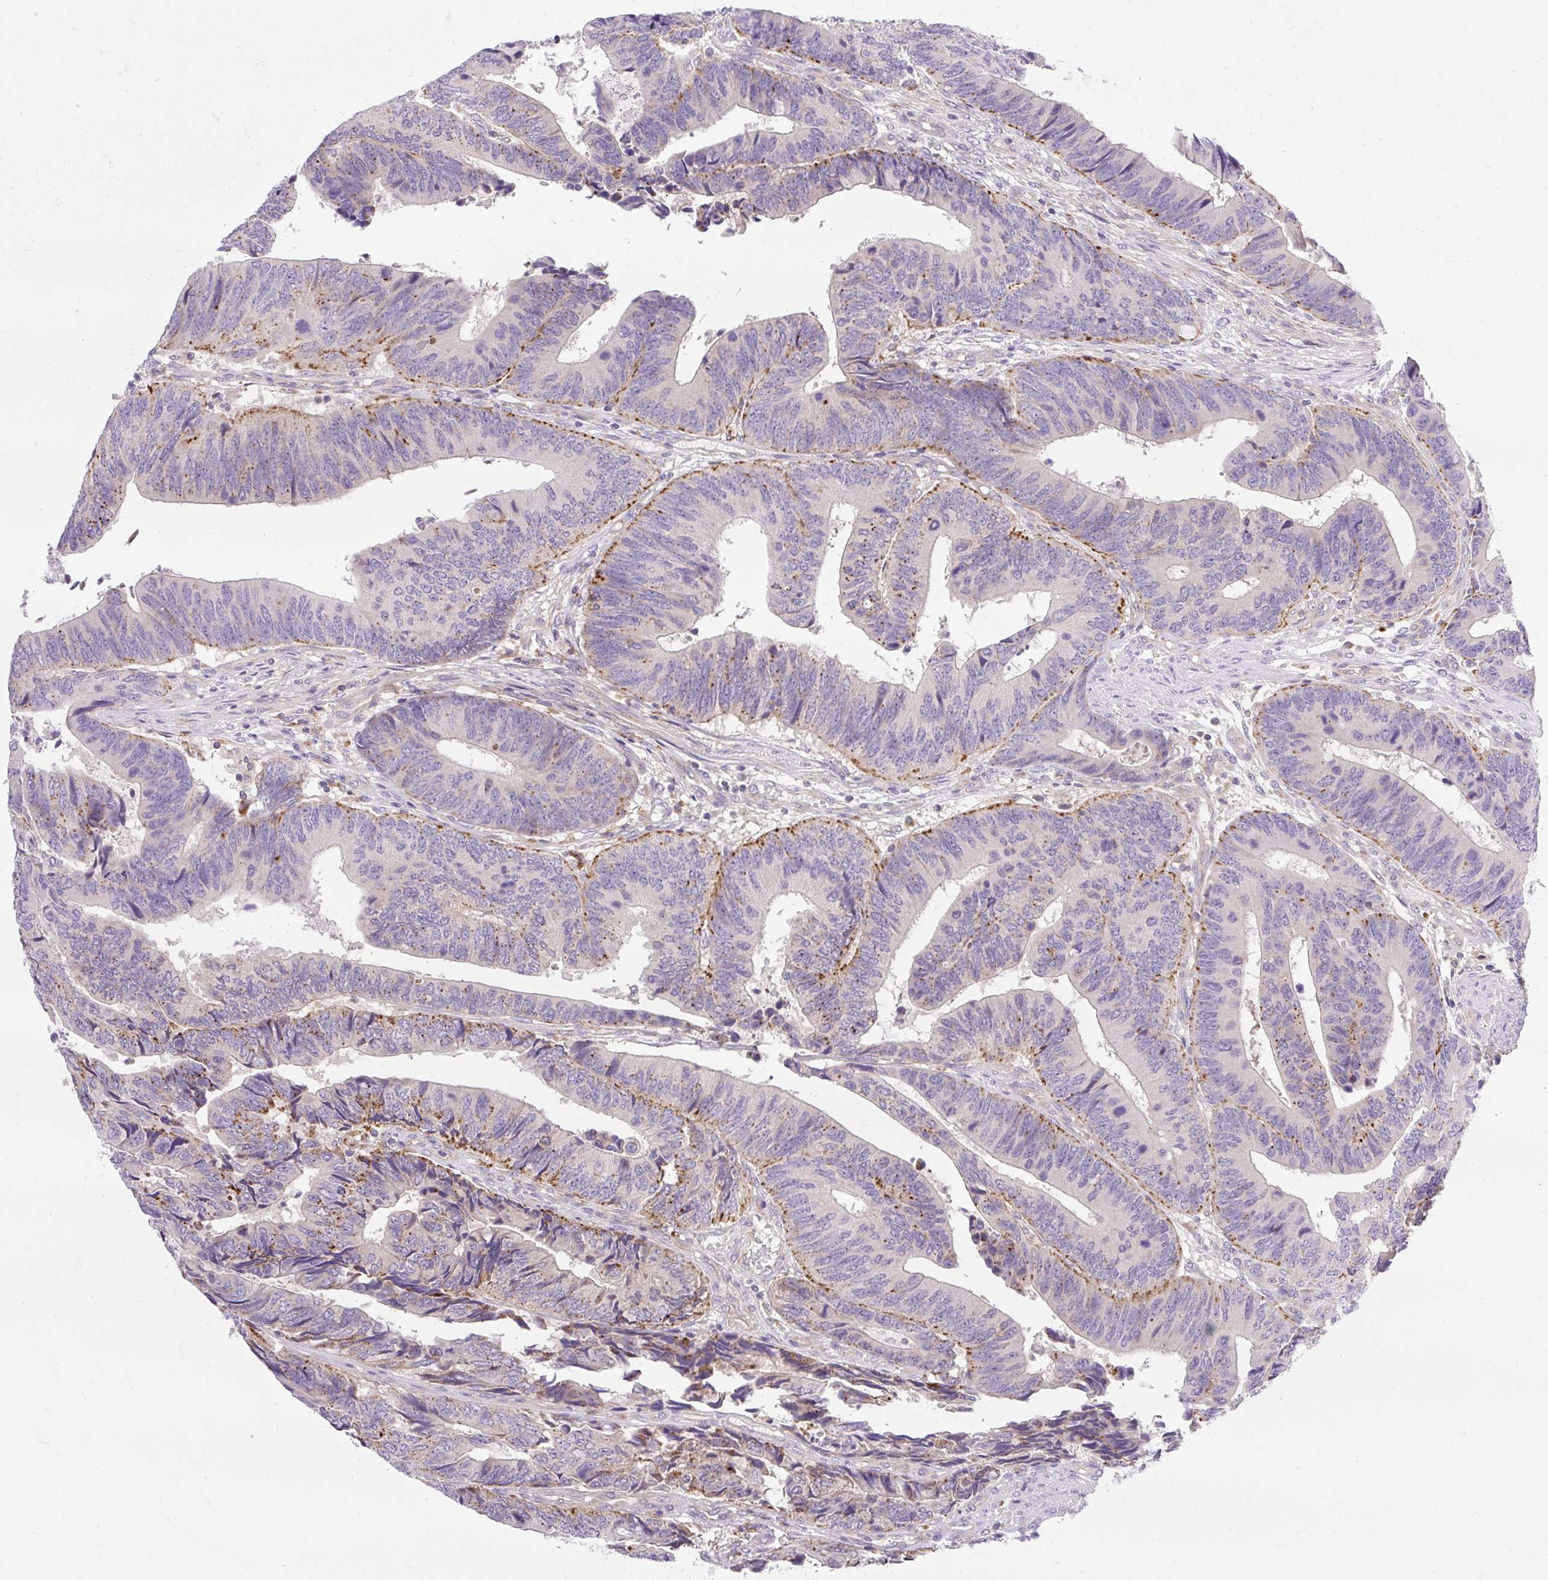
{"staining": {"intensity": "moderate", "quantity": "25%-75%", "location": "cytoplasmic/membranous"}, "tissue": "colorectal cancer", "cell_type": "Tumor cells", "image_type": "cancer", "snomed": [{"axis": "morphology", "description": "Adenocarcinoma, NOS"}, {"axis": "topography", "description": "Colon"}], "caption": "Protein analysis of colorectal adenocarcinoma tissue reveals moderate cytoplasmic/membranous staining in approximately 25%-75% of tumor cells. (DAB (3,3'-diaminobenzidine) = brown stain, brightfield microscopy at high magnification).", "gene": "HEXB", "patient": {"sex": "male", "age": 87}}